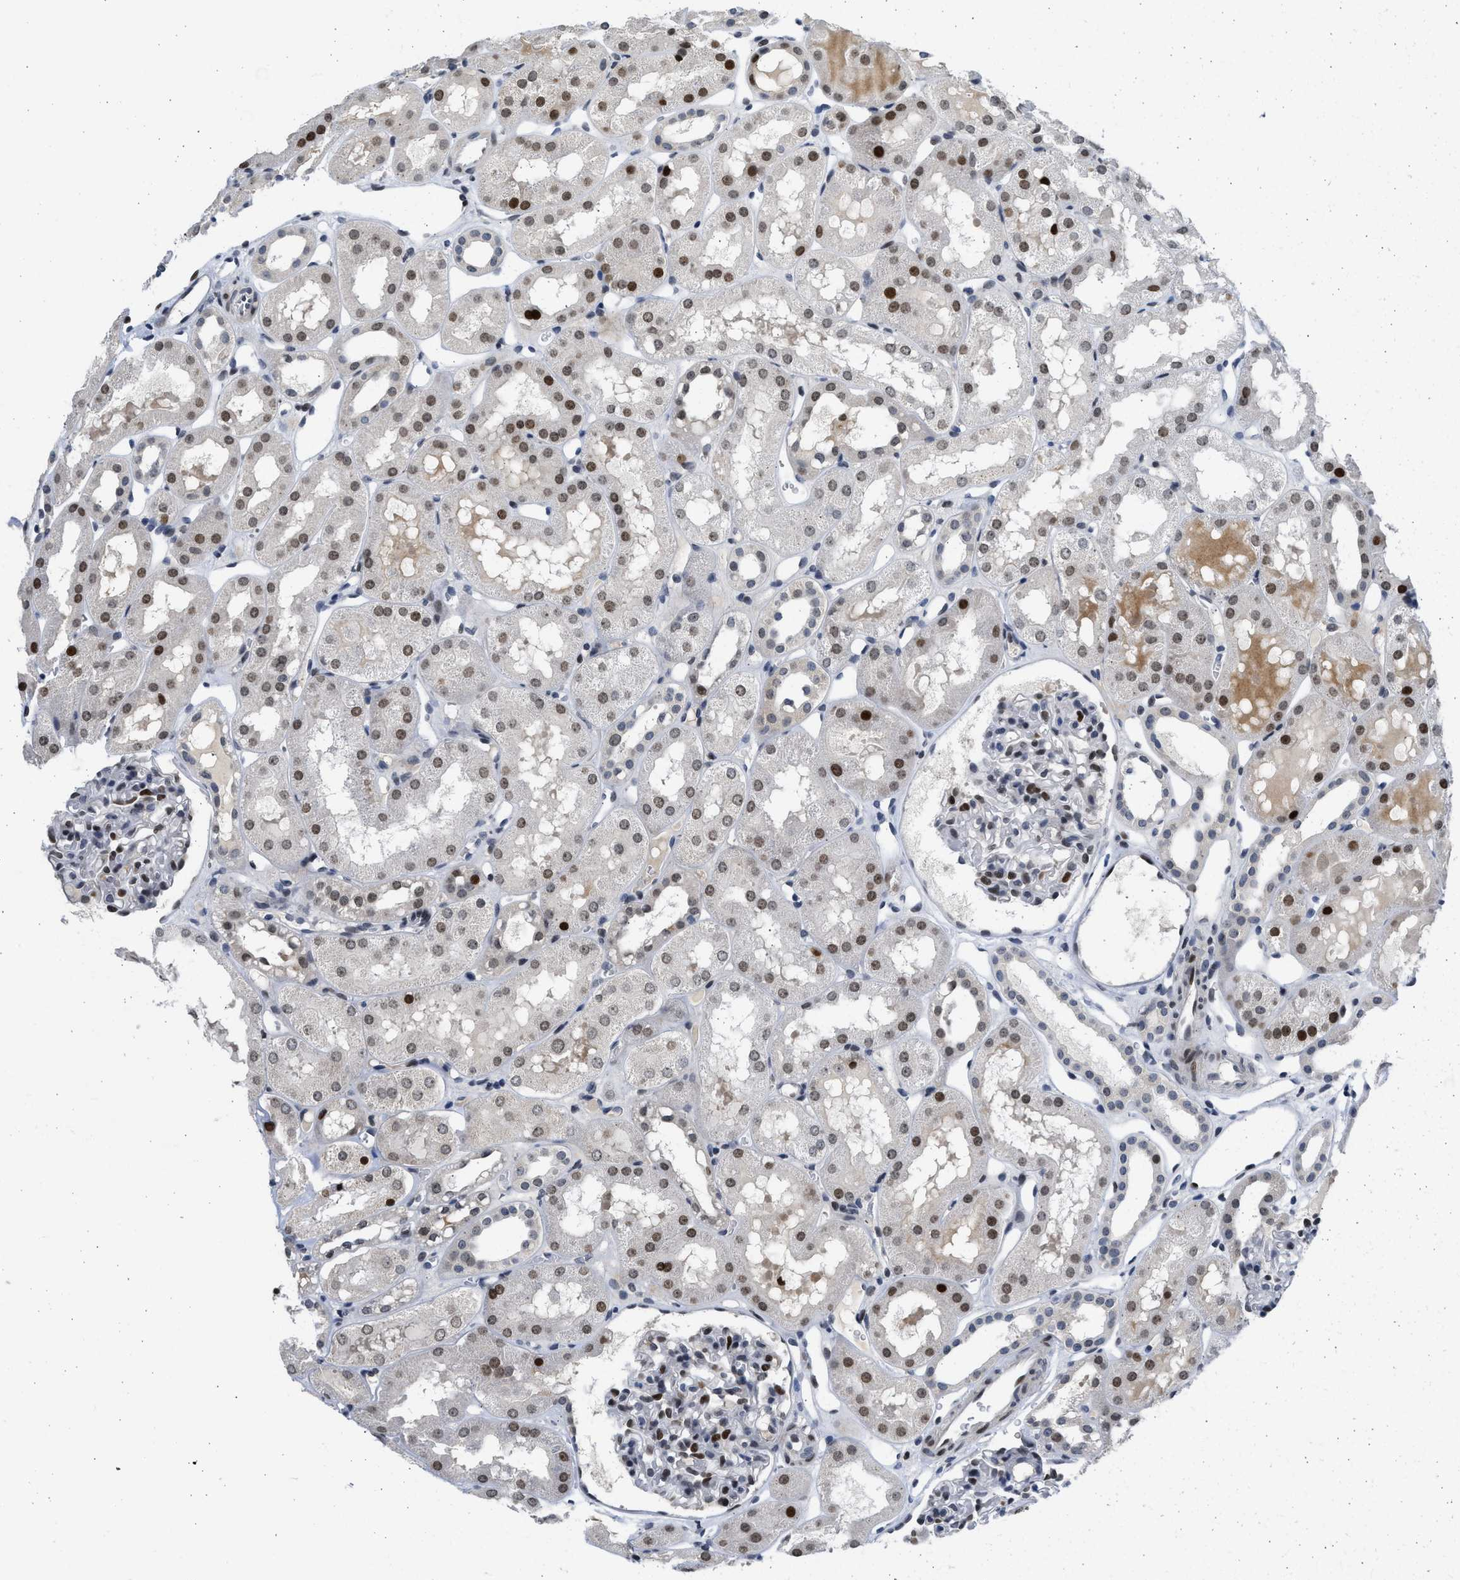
{"staining": {"intensity": "moderate", "quantity": "<25%", "location": "nuclear"}, "tissue": "kidney", "cell_type": "Cells in glomeruli", "image_type": "normal", "snomed": [{"axis": "morphology", "description": "Normal tissue, NOS"}, {"axis": "topography", "description": "Kidney"}, {"axis": "topography", "description": "Urinary bladder"}], "caption": "Cells in glomeruli show low levels of moderate nuclear positivity in approximately <25% of cells in benign kidney.", "gene": "HMGN3", "patient": {"sex": "male", "age": 16}}